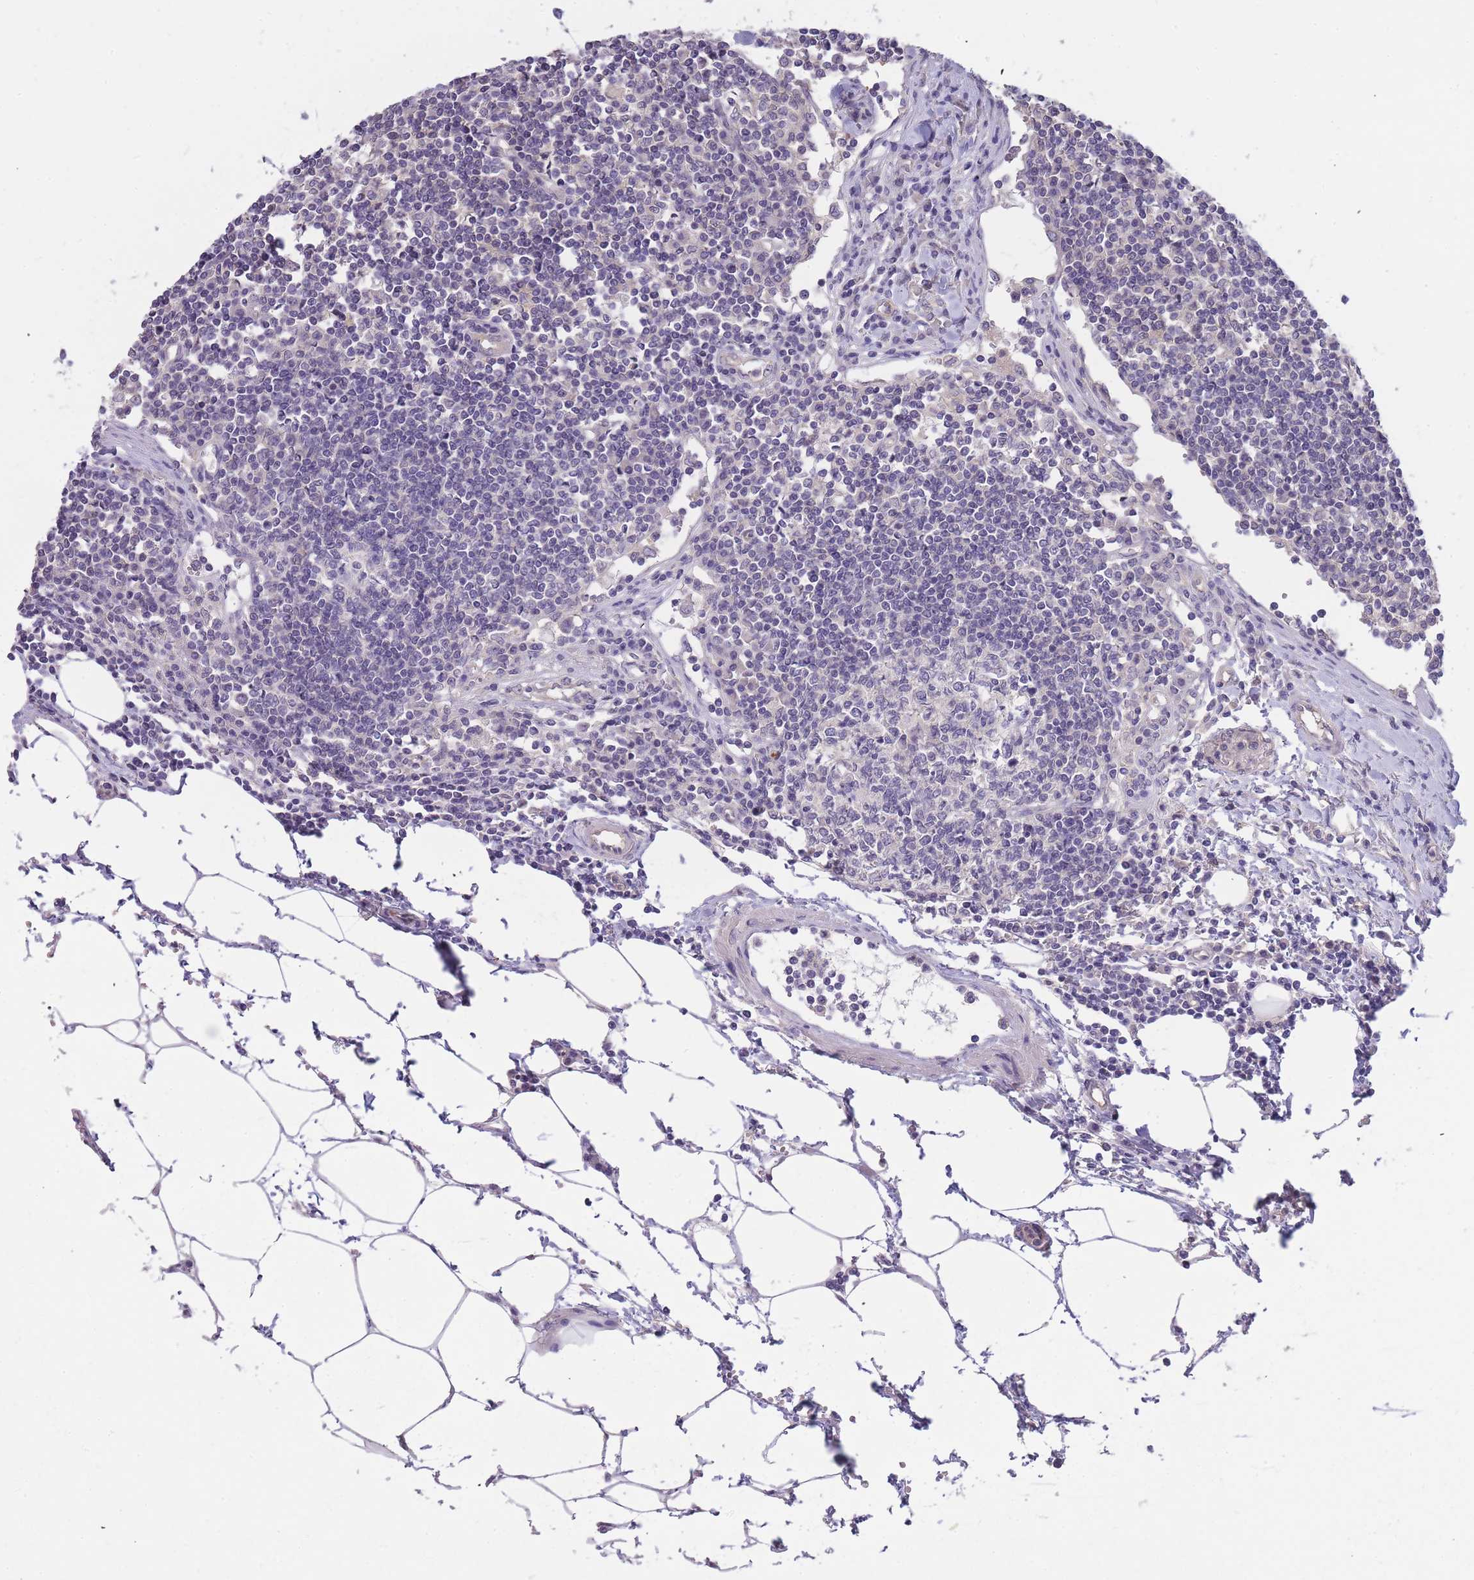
{"staining": {"intensity": "negative", "quantity": "none", "location": "none"}, "tissue": "lymph node", "cell_type": "Germinal center cells", "image_type": "normal", "snomed": [{"axis": "morphology", "description": "Adenocarcinoma, NOS"}, {"axis": "topography", "description": "Lymph node"}], "caption": "Protein analysis of unremarkable lymph node displays no significant positivity in germinal center cells. (DAB (3,3'-diaminobenzidine) IHC visualized using brightfield microscopy, high magnification).", "gene": "SMC6", "patient": {"sex": "female", "age": 62}}